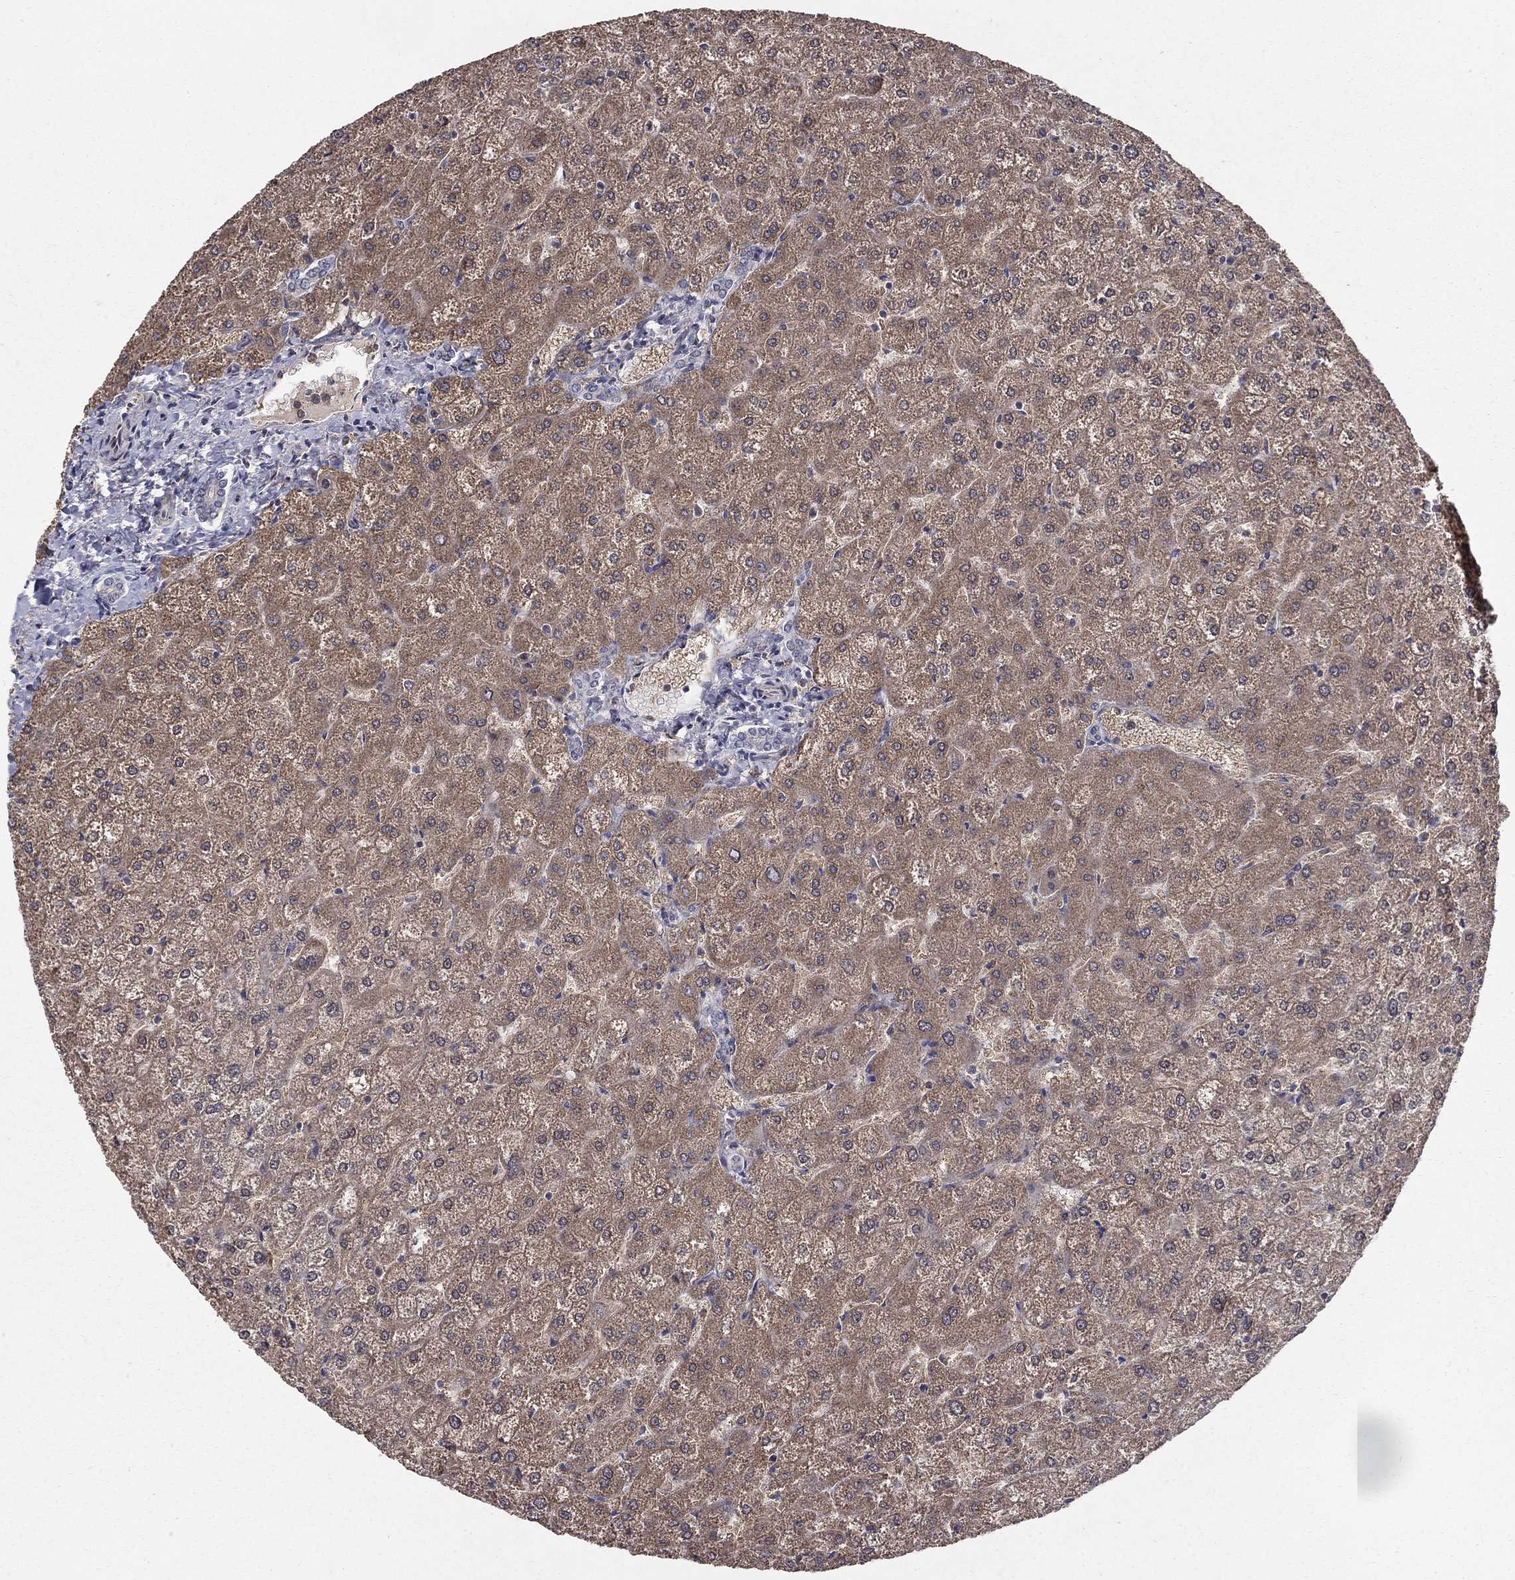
{"staining": {"intensity": "negative", "quantity": "none", "location": "none"}, "tissue": "liver", "cell_type": "Cholangiocytes", "image_type": "normal", "snomed": [{"axis": "morphology", "description": "Normal tissue, NOS"}, {"axis": "topography", "description": "Liver"}], "caption": "The IHC micrograph has no significant expression in cholangiocytes of liver.", "gene": "MSRA", "patient": {"sex": "female", "age": 32}}